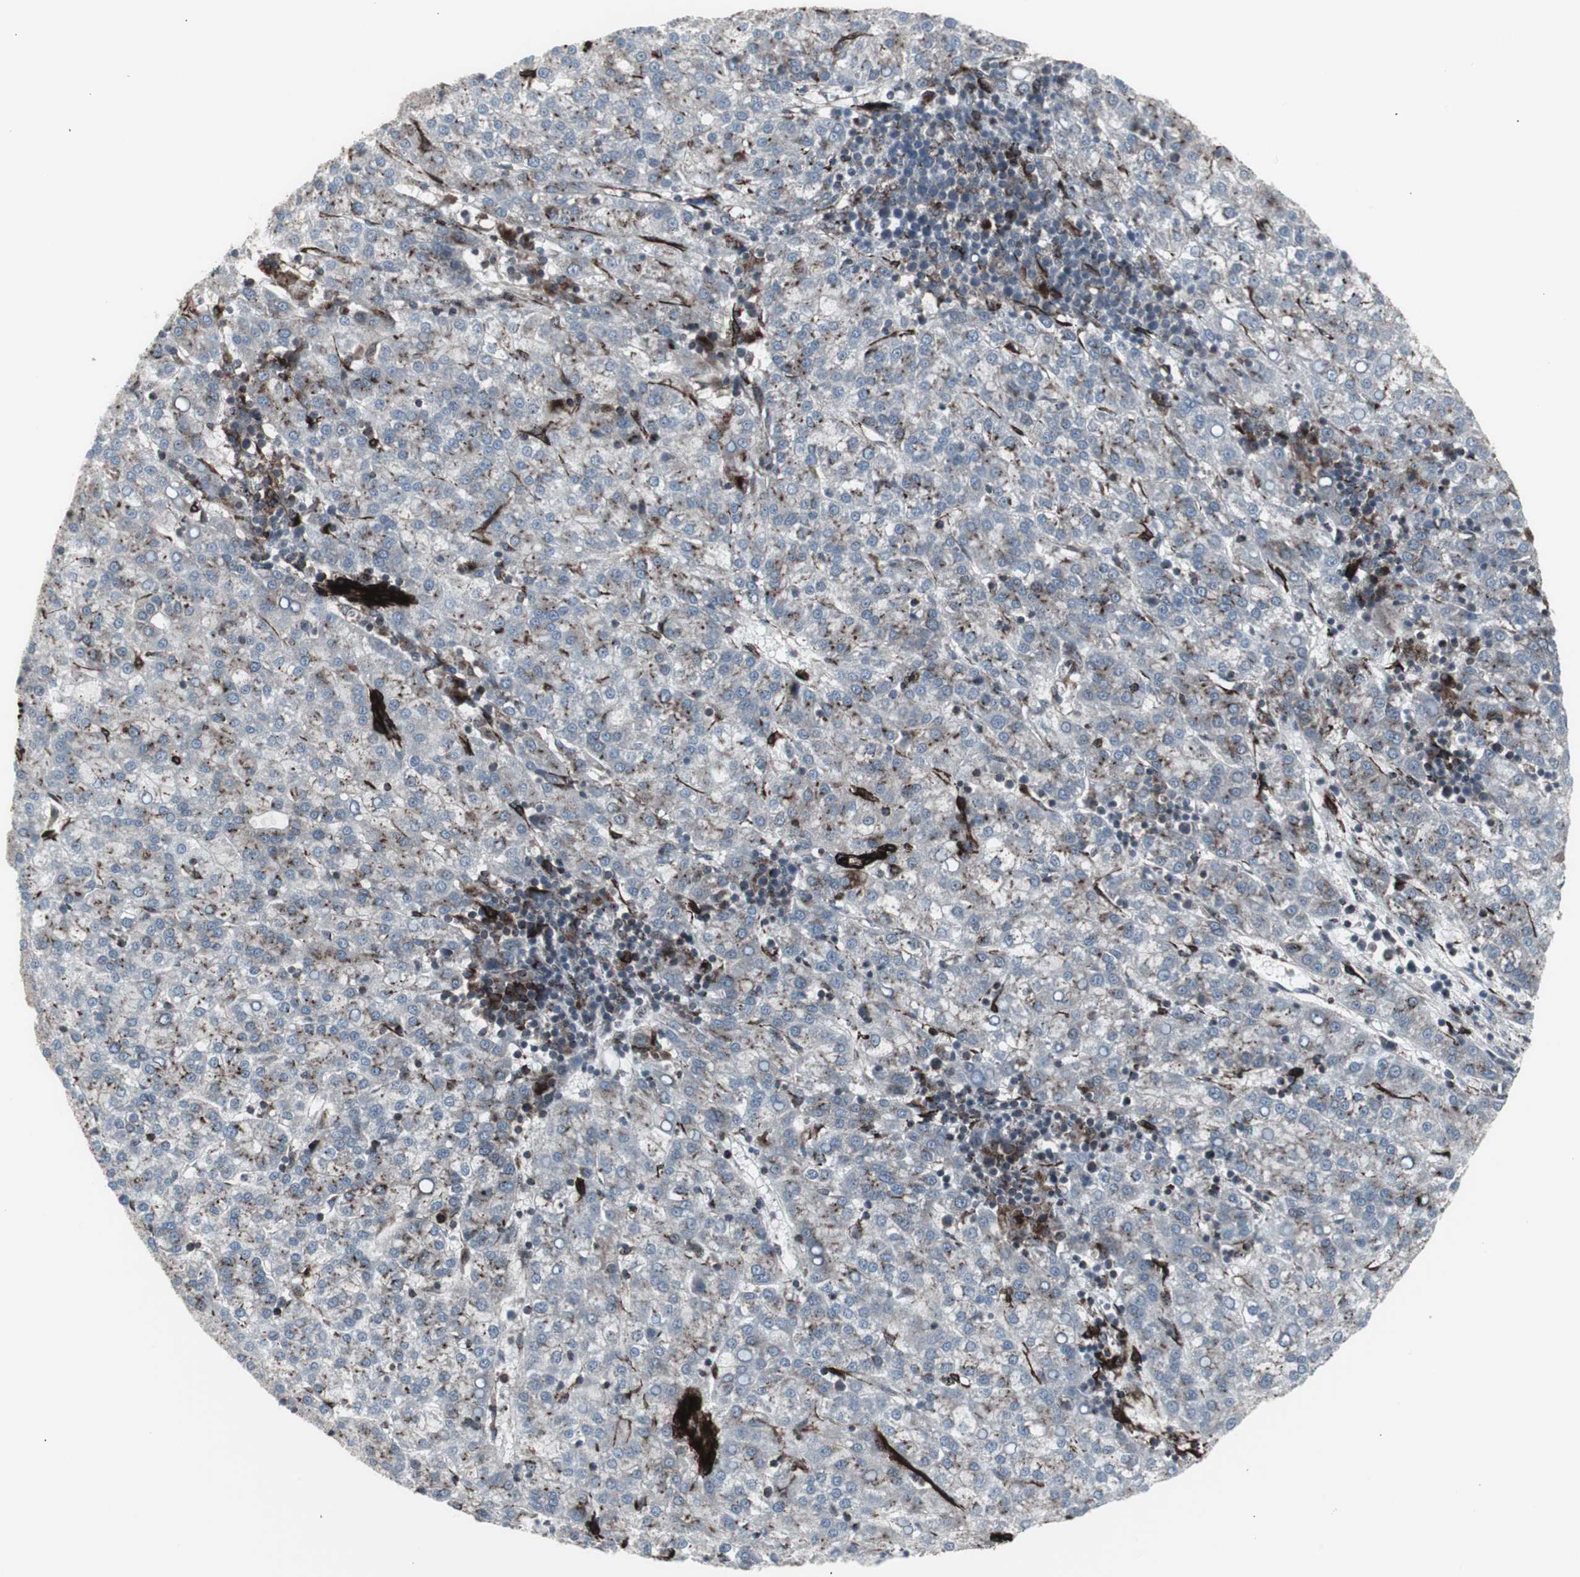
{"staining": {"intensity": "moderate", "quantity": "<25%", "location": "cytoplasmic/membranous"}, "tissue": "liver cancer", "cell_type": "Tumor cells", "image_type": "cancer", "snomed": [{"axis": "morphology", "description": "Carcinoma, Hepatocellular, NOS"}, {"axis": "topography", "description": "Liver"}], "caption": "Protein expression analysis of liver hepatocellular carcinoma reveals moderate cytoplasmic/membranous expression in approximately <25% of tumor cells. The protein is stained brown, and the nuclei are stained in blue (DAB (3,3'-diaminobenzidine) IHC with brightfield microscopy, high magnification).", "gene": "PDGFA", "patient": {"sex": "female", "age": 58}}